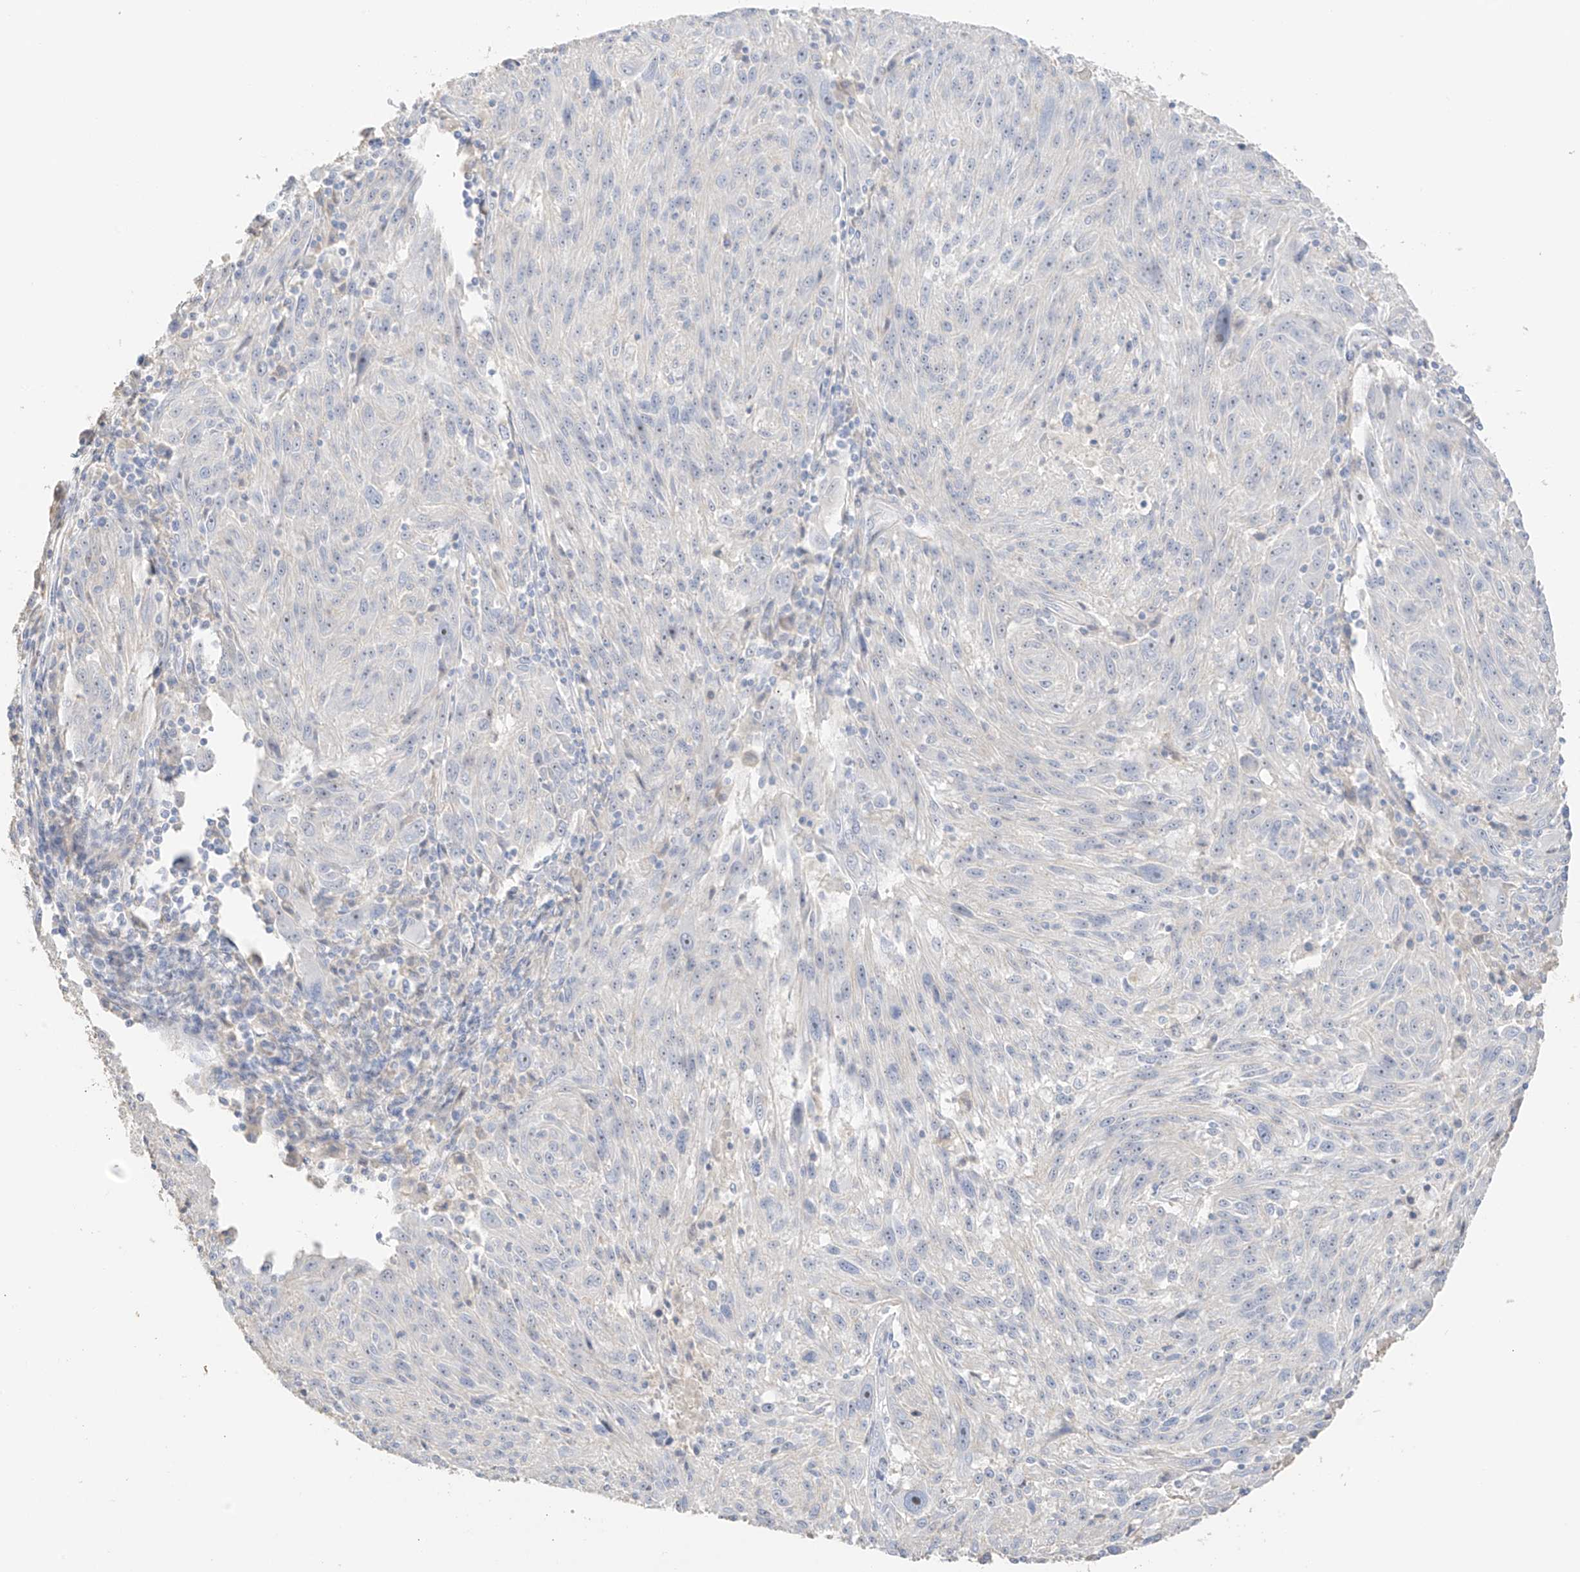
{"staining": {"intensity": "negative", "quantity": "none", "location": "none"}, "tissue": "melanoma", "cell_type": "Tumor cells", "image_type": "cancer", "snomed": [{"axis": "morphology", "description": "Malignant melanoma, NOS"}, {"axis": "topography", "description": "Skin"}], "caption": "The image shows no staining of tumor cells in melanoma.", "gene": "ZBTB41", "patient": {"sex": "male", "age": 53}}